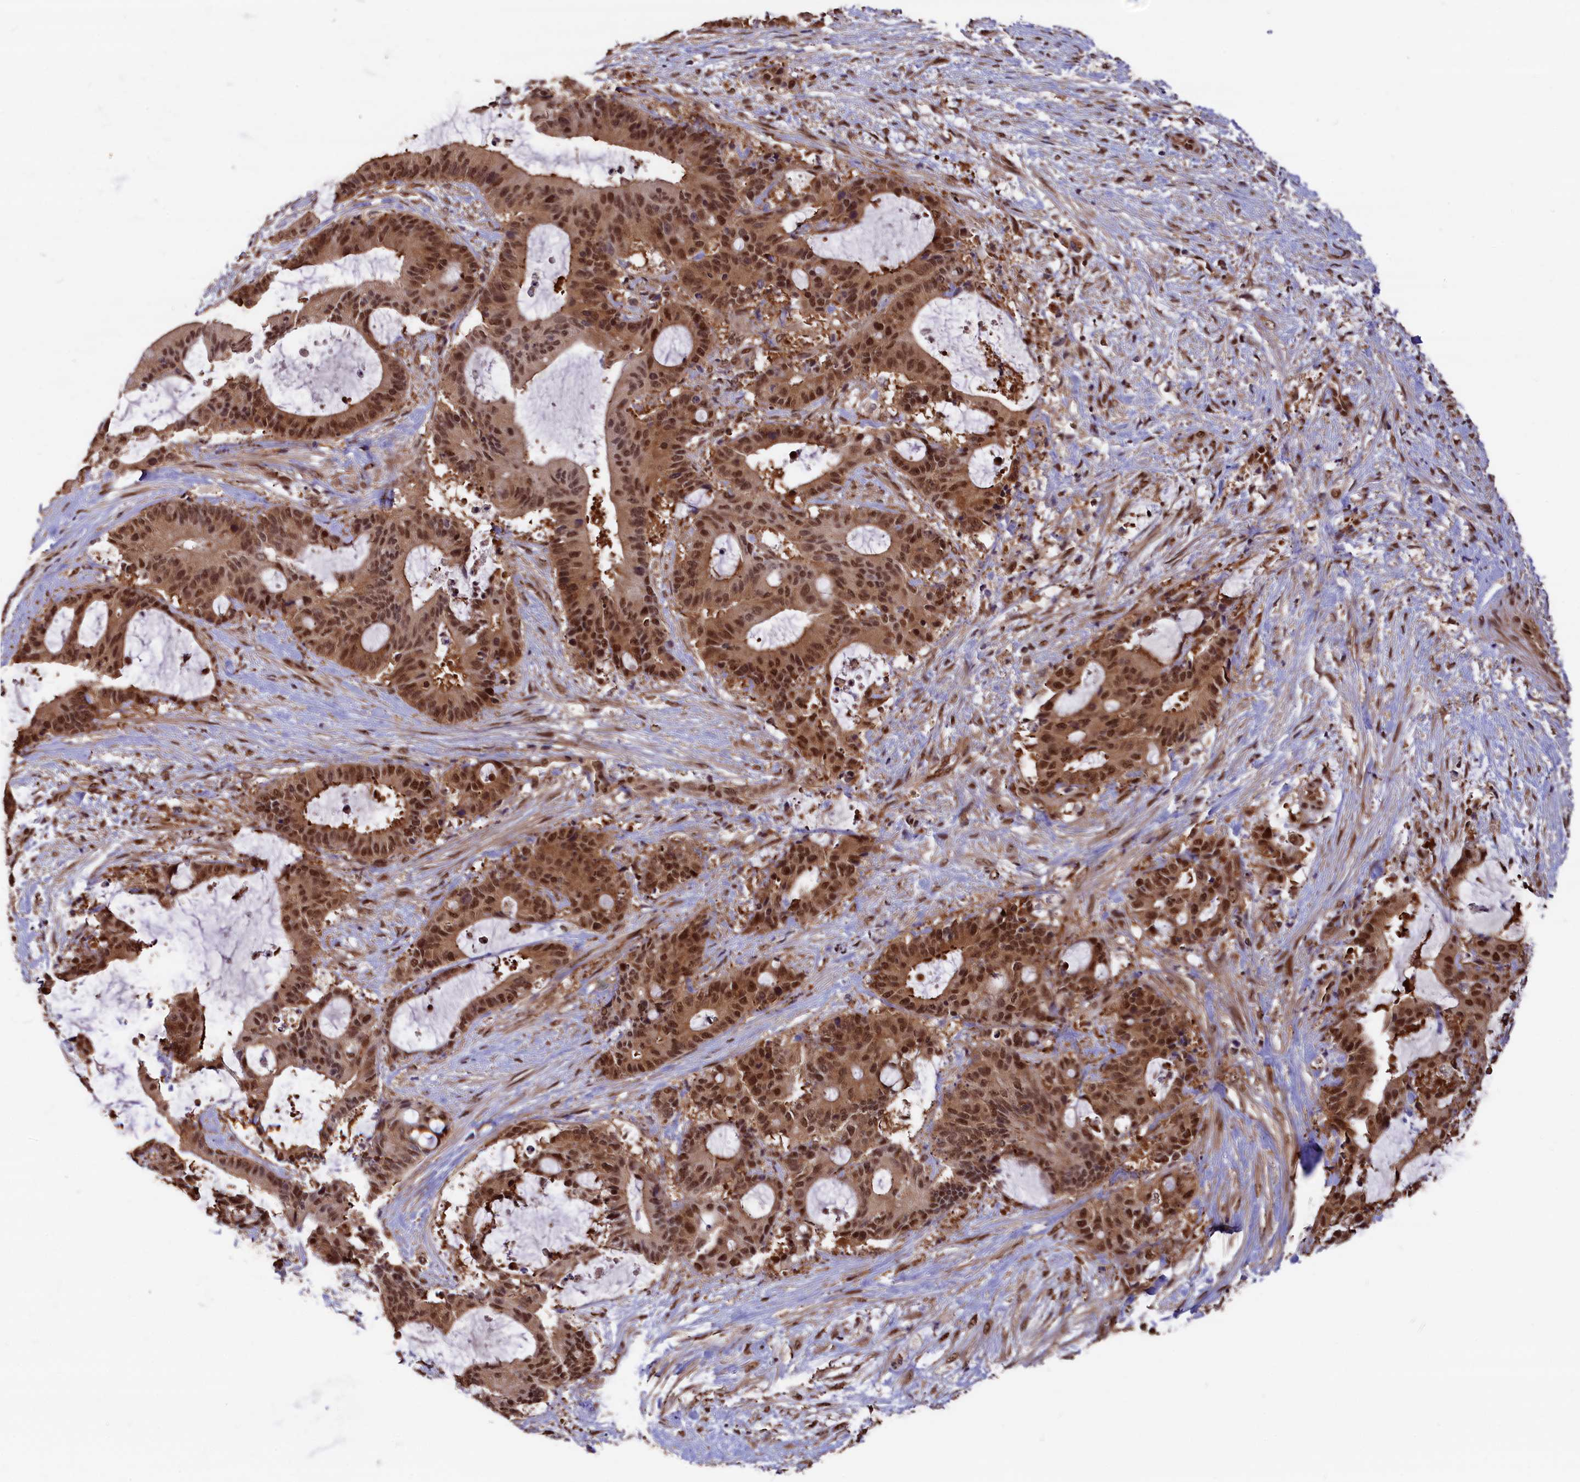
{"staining": {"intensity": "moderate", "quantity": ">75%", "location": "nuclear"}, "tissue": "liver cancer", "cell_type": "Tumor cells", "image_type": "cancer", "snomed": [{"axis": "morphology", "description": "Normal tissue, NOS"}, {"axis": "morphology", "description": "Cholangiocarcinoma"}, {"axis": "topography", "description": "Liver"}, {"axis": "topography", "description": "Peripheral nerve tissue"}], "caption": "The photomicrograph displays immunohistochemical staining of cholangiocarcinoma (liver). There is moderate nuclear staining is seen in about >75% of tumor cells.", "gene": "ADRM1", "patient": {"sex": "female", "age": 73}}